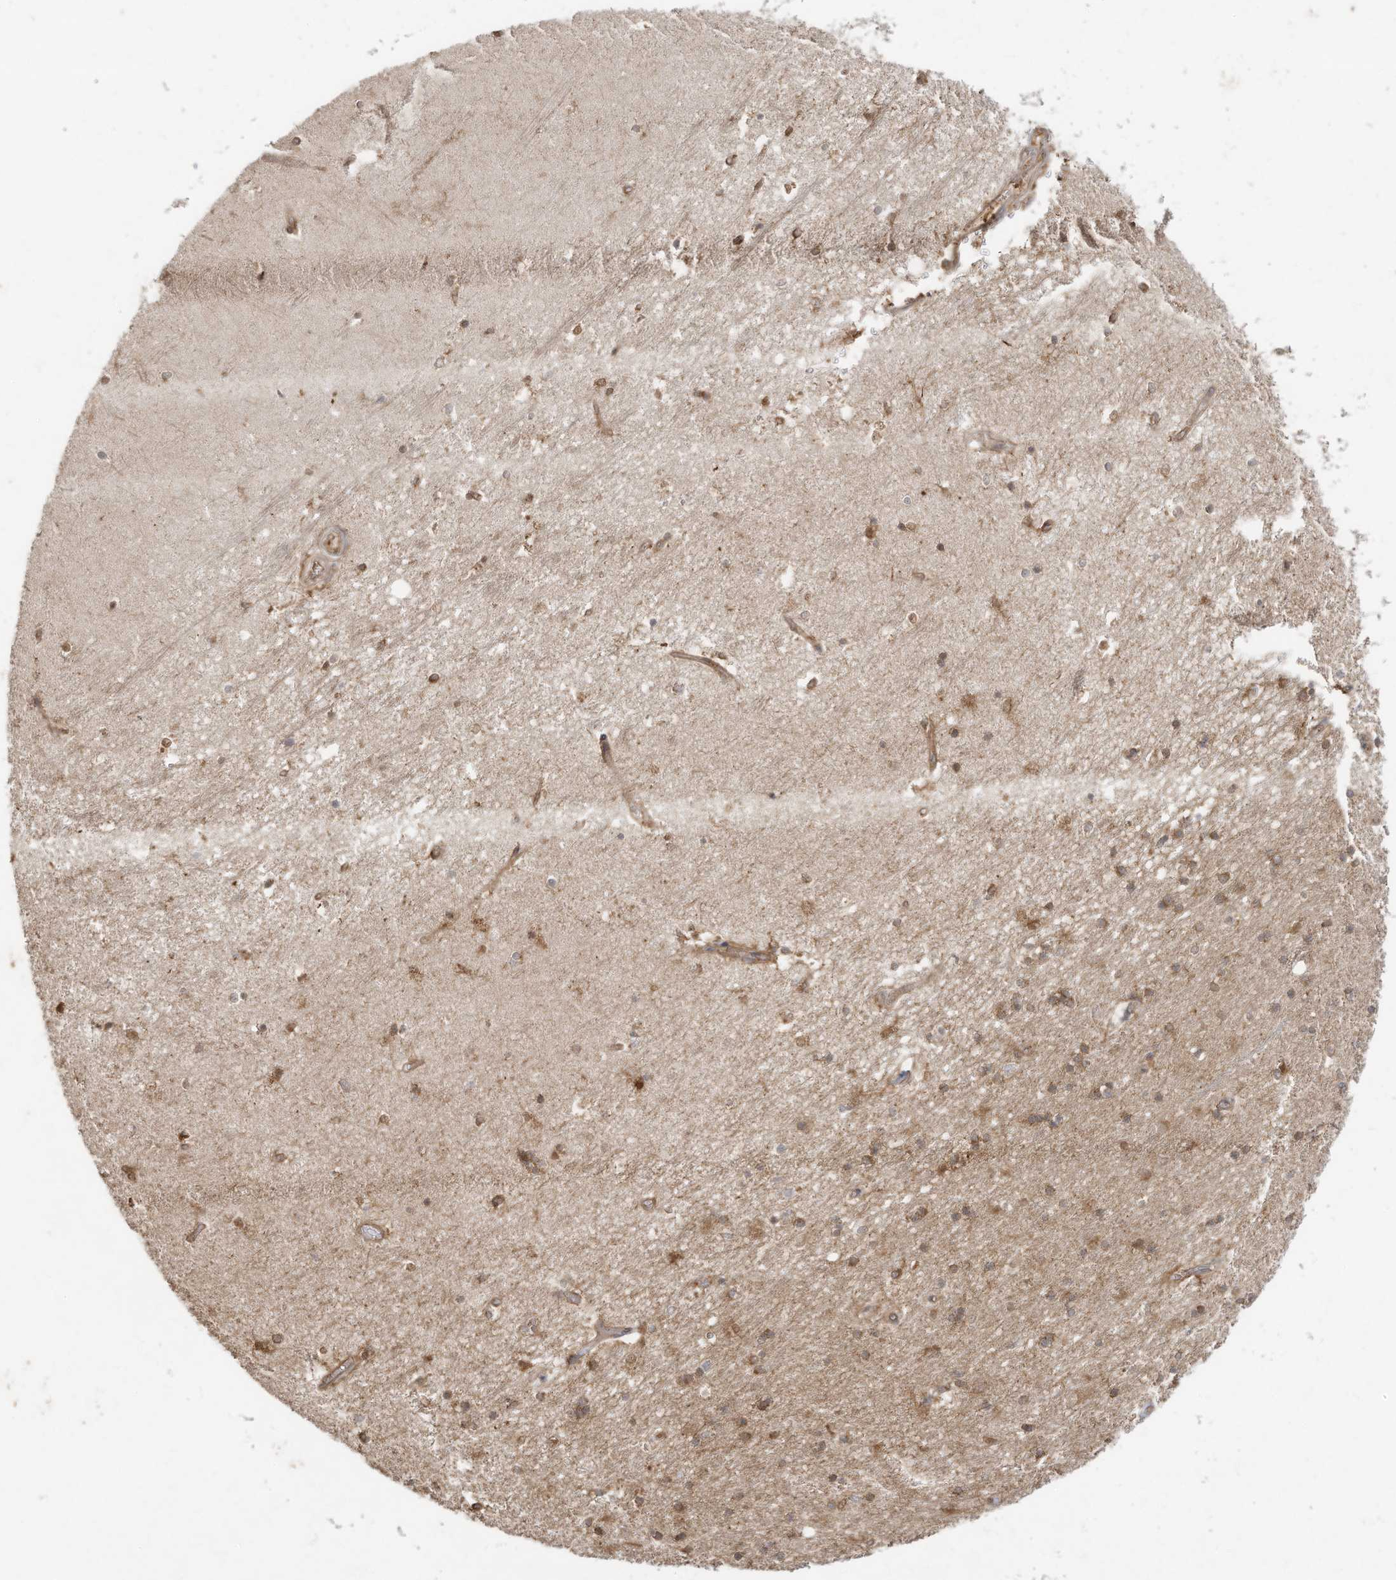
{"staining": {"intensity": "moderate", "quantity": "25%-75%", "location": "cytoplasmic/membranous"}, "tissue": "hippocampus", "cell_type": "Glial cells", "image_type": "normal", "snomed": [{"axis": "morphology", "description": "Normal tissue, NOS"}, {"axis": "topography", "description": "Hippocampus"}], "caption": "Hippocampus stained with IHC reveals moderate cytoplasmic/membranous expression in about 25%-75% of glial cells. The protein of interest is stained brown, and the nuclei are stained in blue (DAB (3,3'-diaminobenzidine) IHC with brightfield microscopy, high magnification).", "gene": "DYNC1I2", "patient": {"sex": "male", "age": 45}}